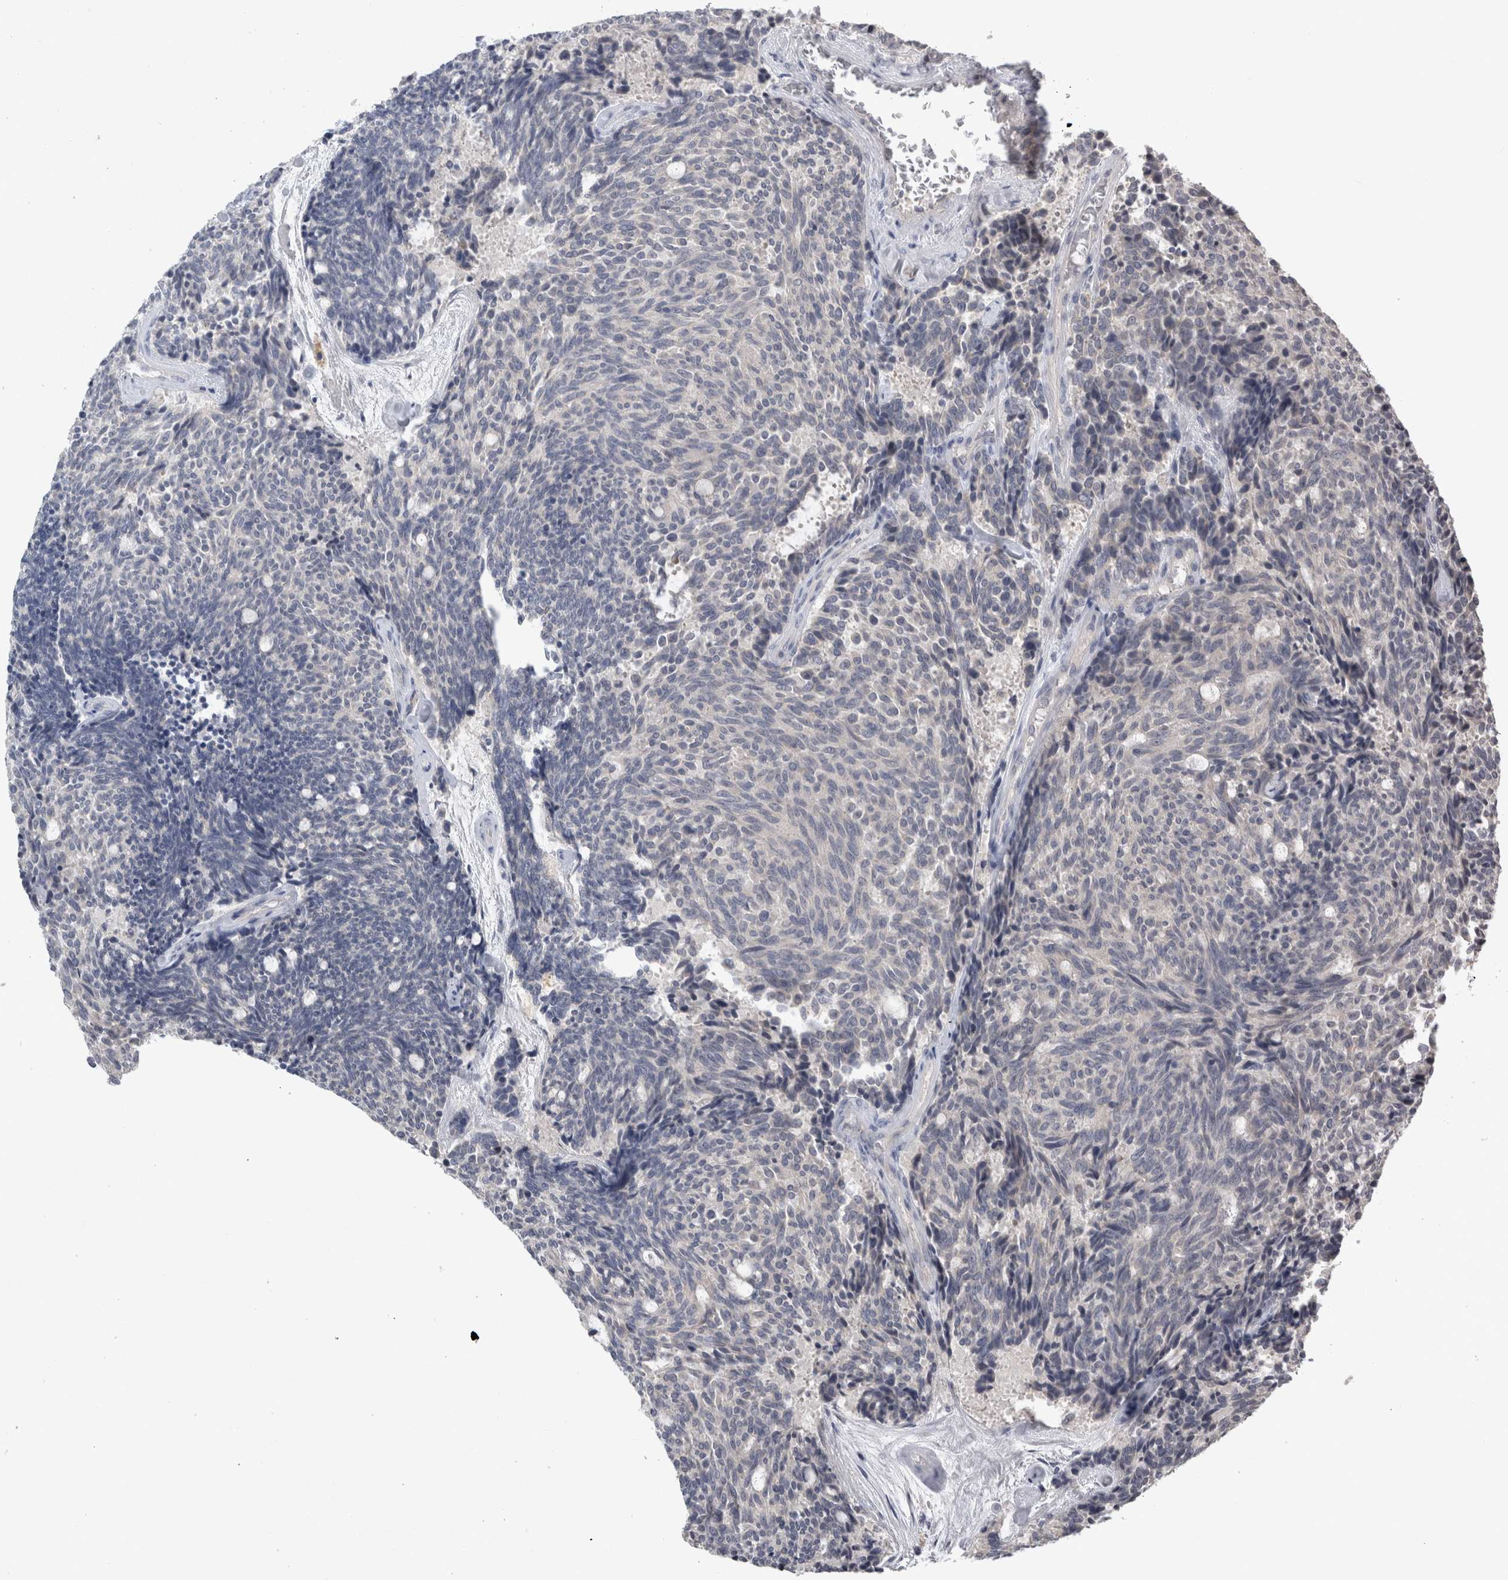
{"staining": {"intensity": "negative", "quantity": "none", "location": "none"}, "tissue": "carcinoid", "cell_type": "Tumor cells", "image_type": "cancer", "snomed": [{"axis": "morphology", "description": "Carcinoid, malignant, NOS"}, {"axis": "topography", "description": "Pancreas"}], "caption": "DAB (3,3'-diaminobenzidine) immunohistochemical staining of human carcinoid (malignant) displays no significant positivity in tumor cells.", "gene": "SLC22A11", "patient": {"sex": "female", "age": 54}}